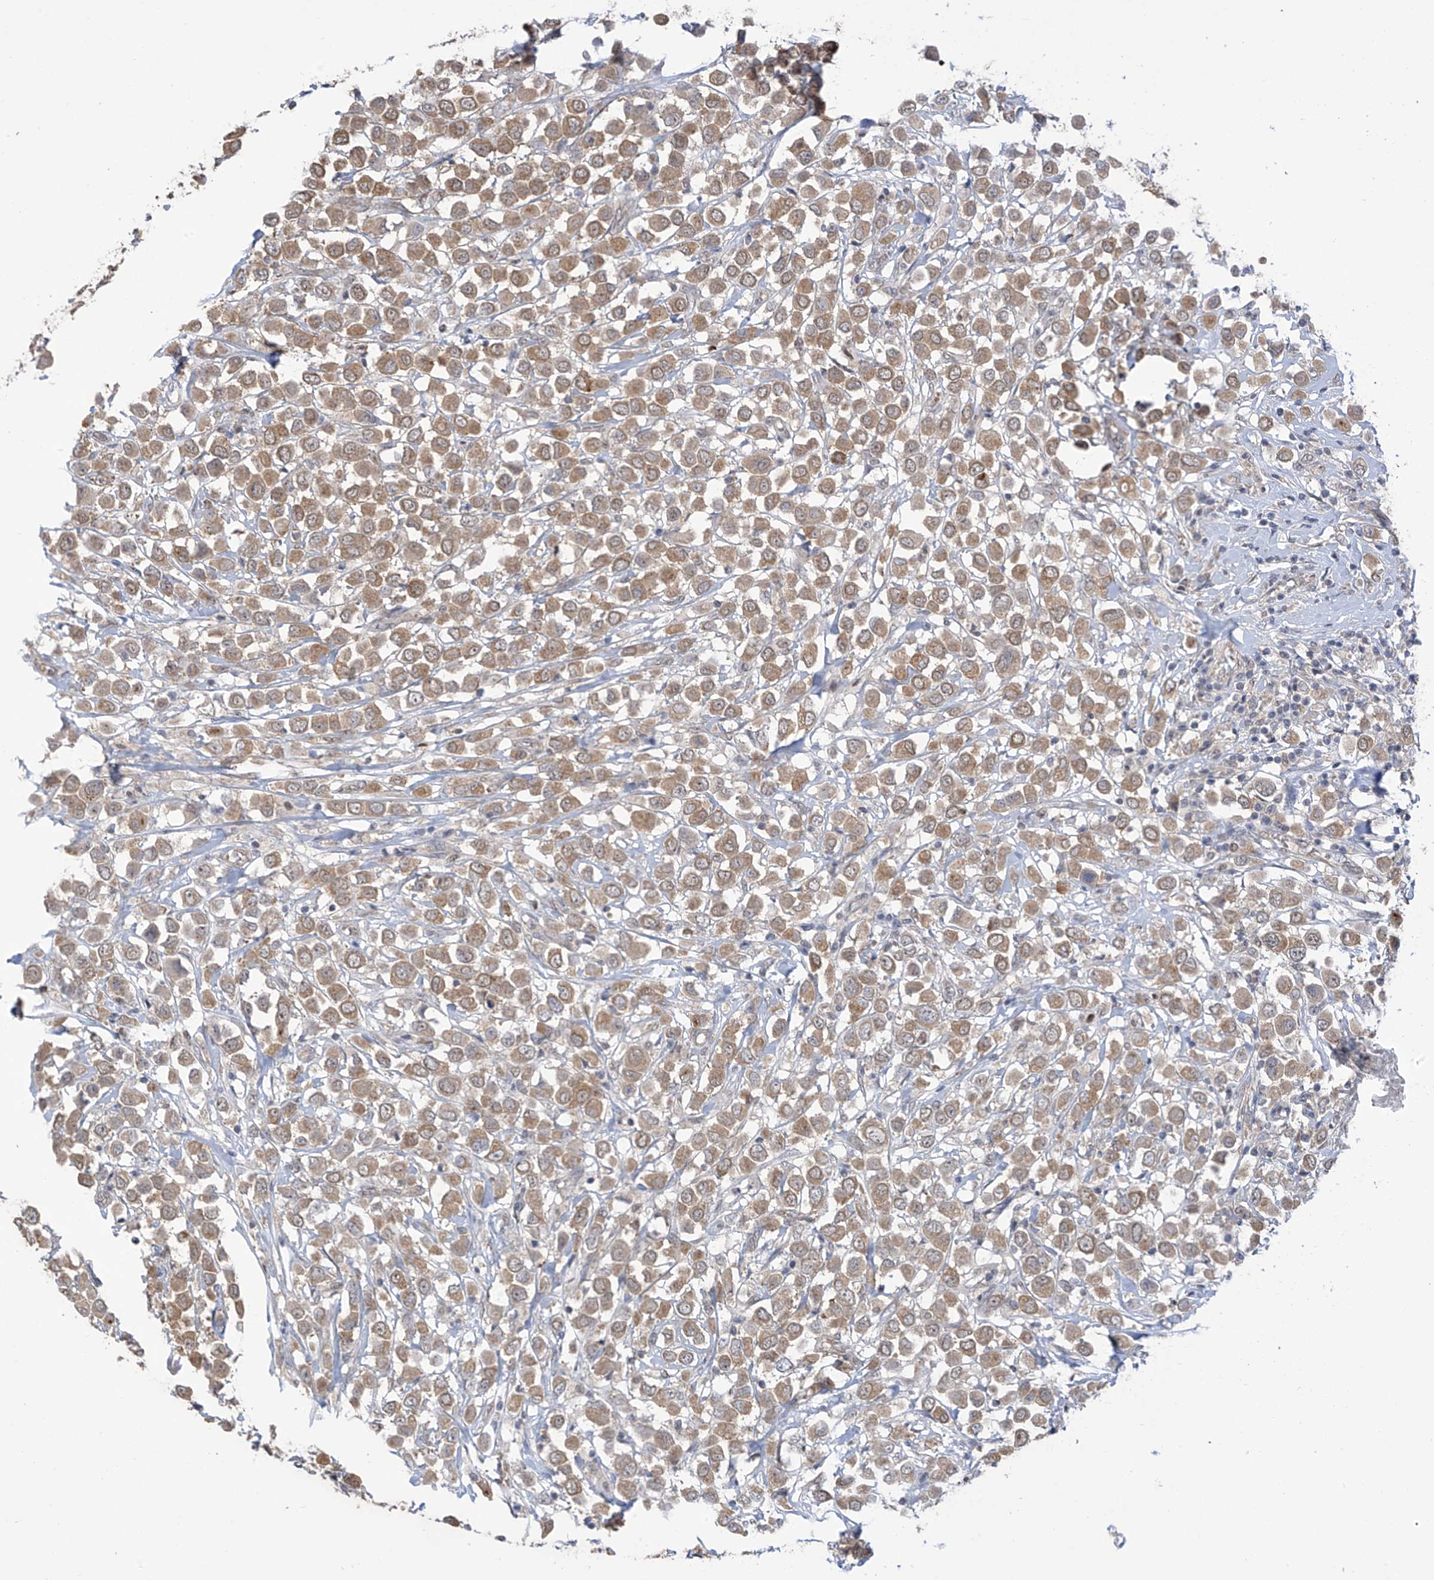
{"staining": {"intensity": "moderate", "quantity": ">75%", "location": "cytoplasmic/membranous,nuclear"}, "tissue": "breast cancer", "cell_type": "Tumor cells", "image_type": "cancer", "snomed": [{"axis": "morphology", "description": "Duct carcinoma"}, {"axis": "topography", "description": "Breast"}], "caption": "Immunohistochemistry (IHC) staining of infiltrating ductal carcinoma (breast), which demonstrates medium levels of moderate cytoplasmic/membranous and nuclear staining in approximately >75% of tumor cells indicating moderate cytoplasmic/membranous and nuclear protein expression. The staining was performed using DAB (3,3'-diaminobenzidine) (brown) for protein detection and nuclei were counterstained in hematoxylin (blue).", "gene": "KIAA1522", "patient": {"sex": "female", "age": 61}}